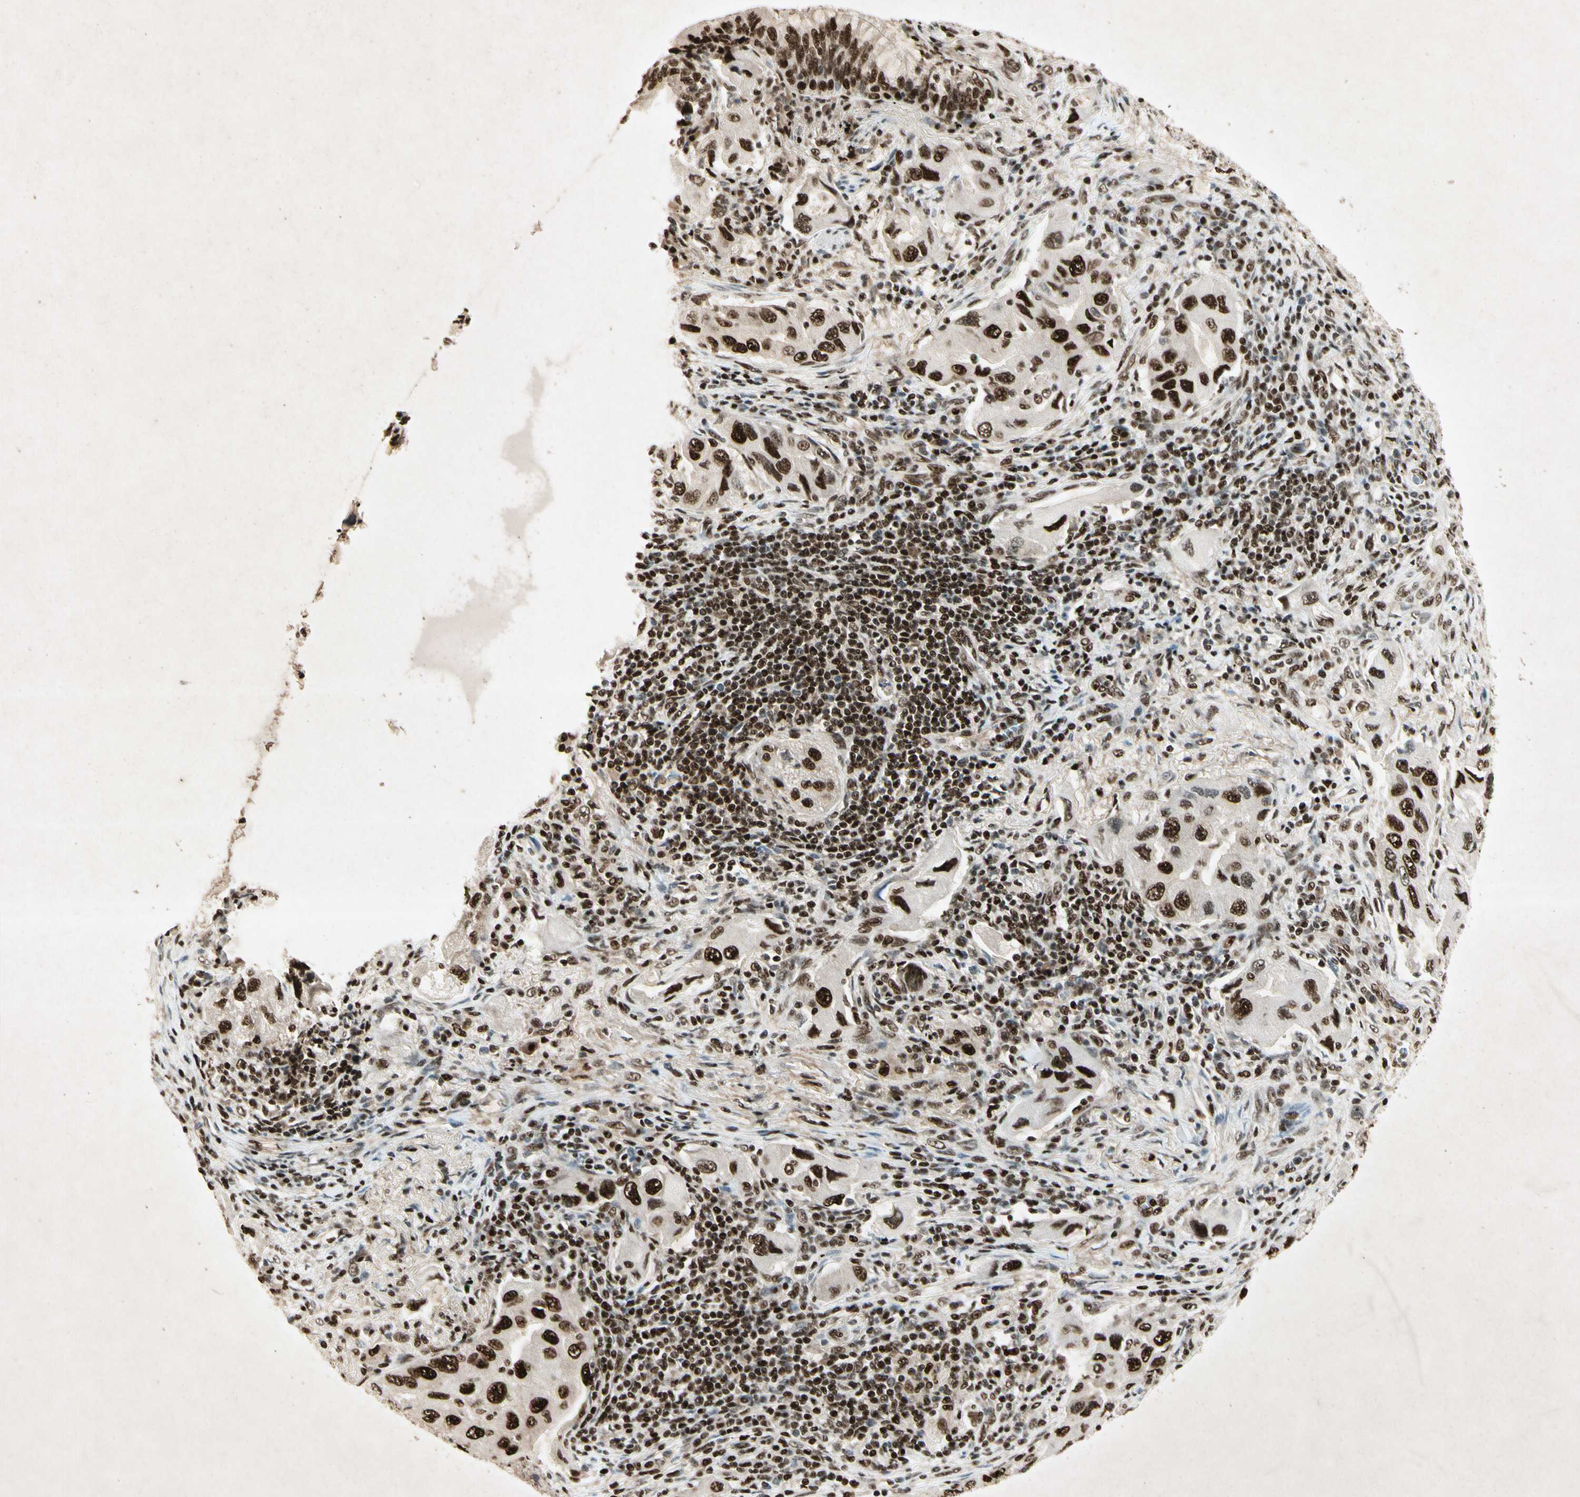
{"staining": {"intensity": "strong", "quantity": ">75%", "location": "nuclear"}, "tissue": "lung cancer", "cell_type": "Tumor cells", "image_type": "cancer", "snomed": [{"axis": "morphology", "description": "Adenocarcinoma, NOS"}, {"axis": "topography", "description": "Lung"}], "caption": "This micrograph demonstrates immunohistochemistry staining of lung cancer, with high strong nuclear expression in approximately >75% of tumor cells.", "gene": "RNF43", "patient": {"sex": "female", "age": 65}}